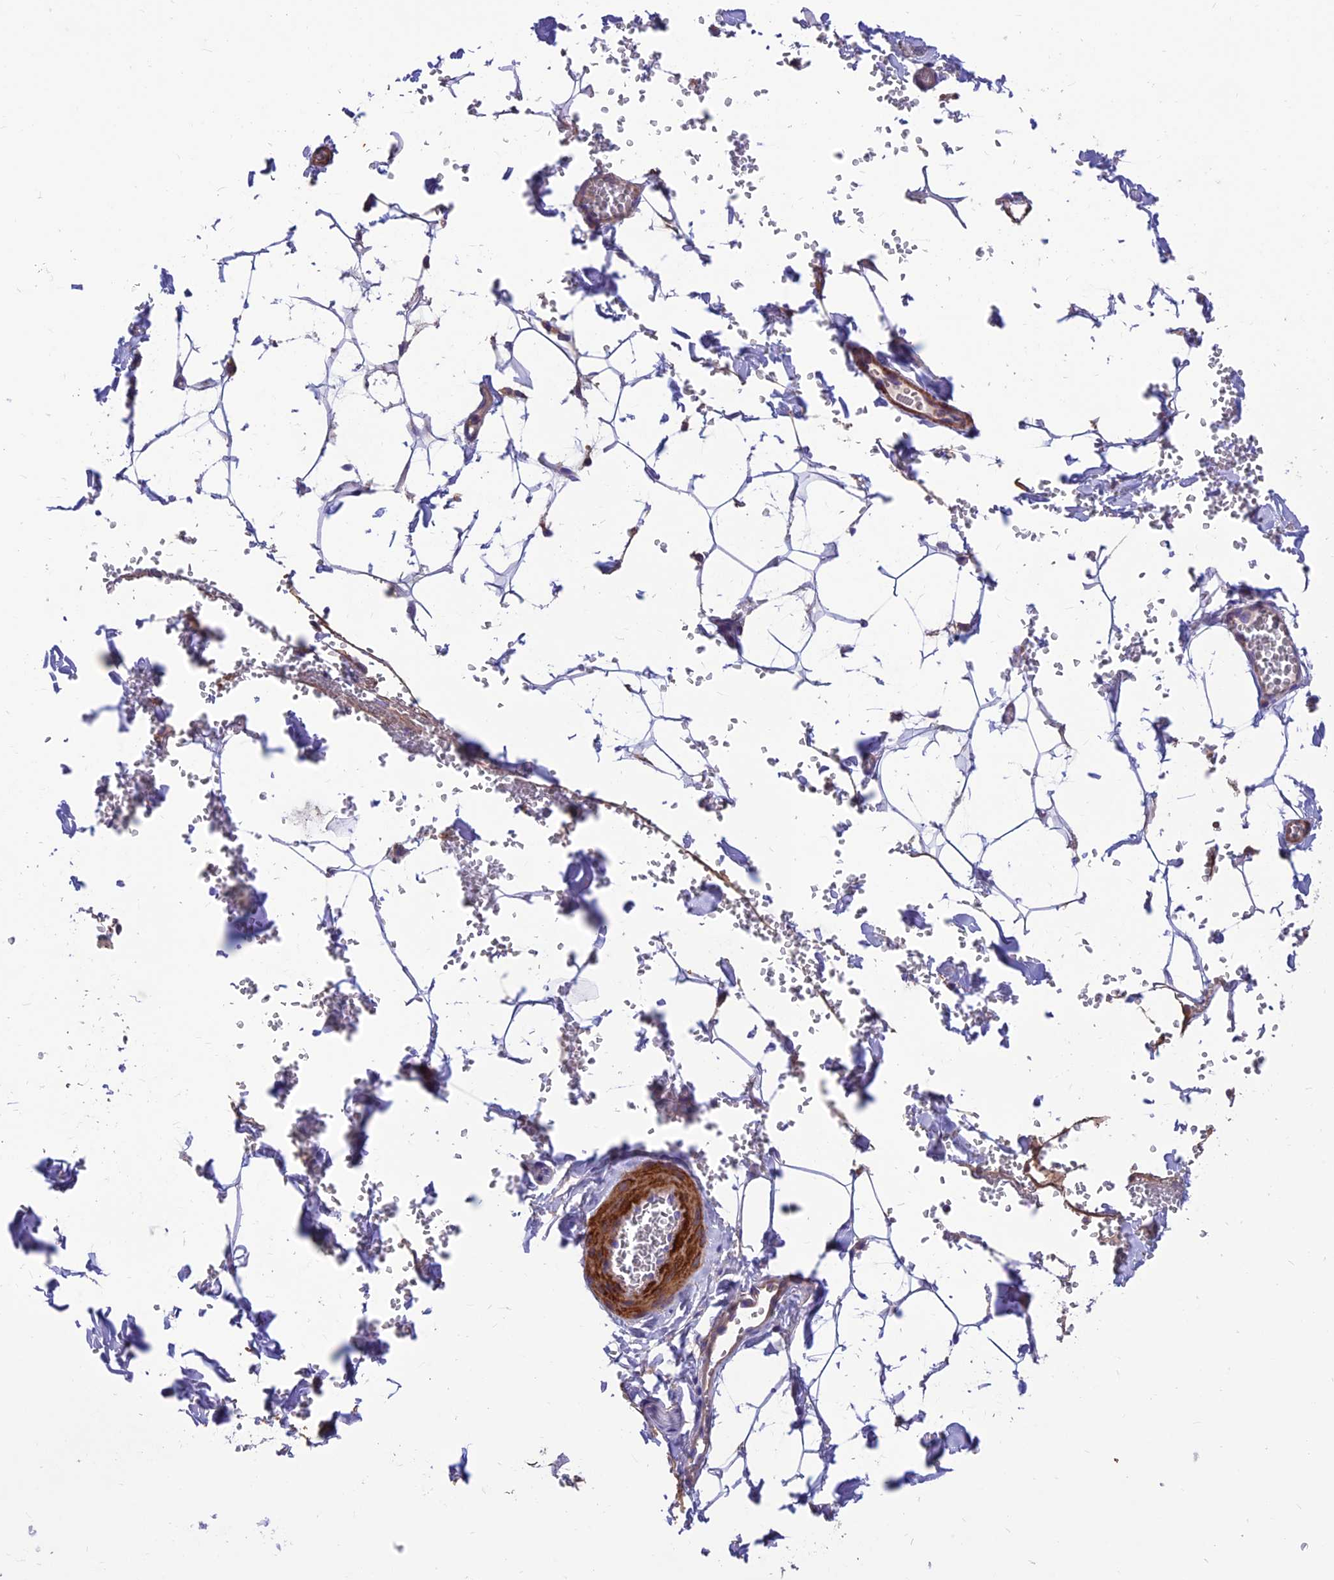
{"staining": {"intensity": "negative", "quantity": "none", "location": "none"}, "tissue": "adipose tissue", "cell_type": "Adipocytes", "image_type": "normal", "snomed": [{"axis": "morphology", "description": "Normal tissue, NOS"}, {"axis": "topography", "description": "Gallbladder"}, {"axis": "topography", "description": "Peripheral nerve tissue"}], "caption": "High magnification brightfield microscopy of unremarkable adipose tissue stained with DAB (brown) and counterstained with hematoxylin (blue): adipocytes show no significant staining.", "gene": "VPS16", "patient": {"sex": "male", "age": 38}}